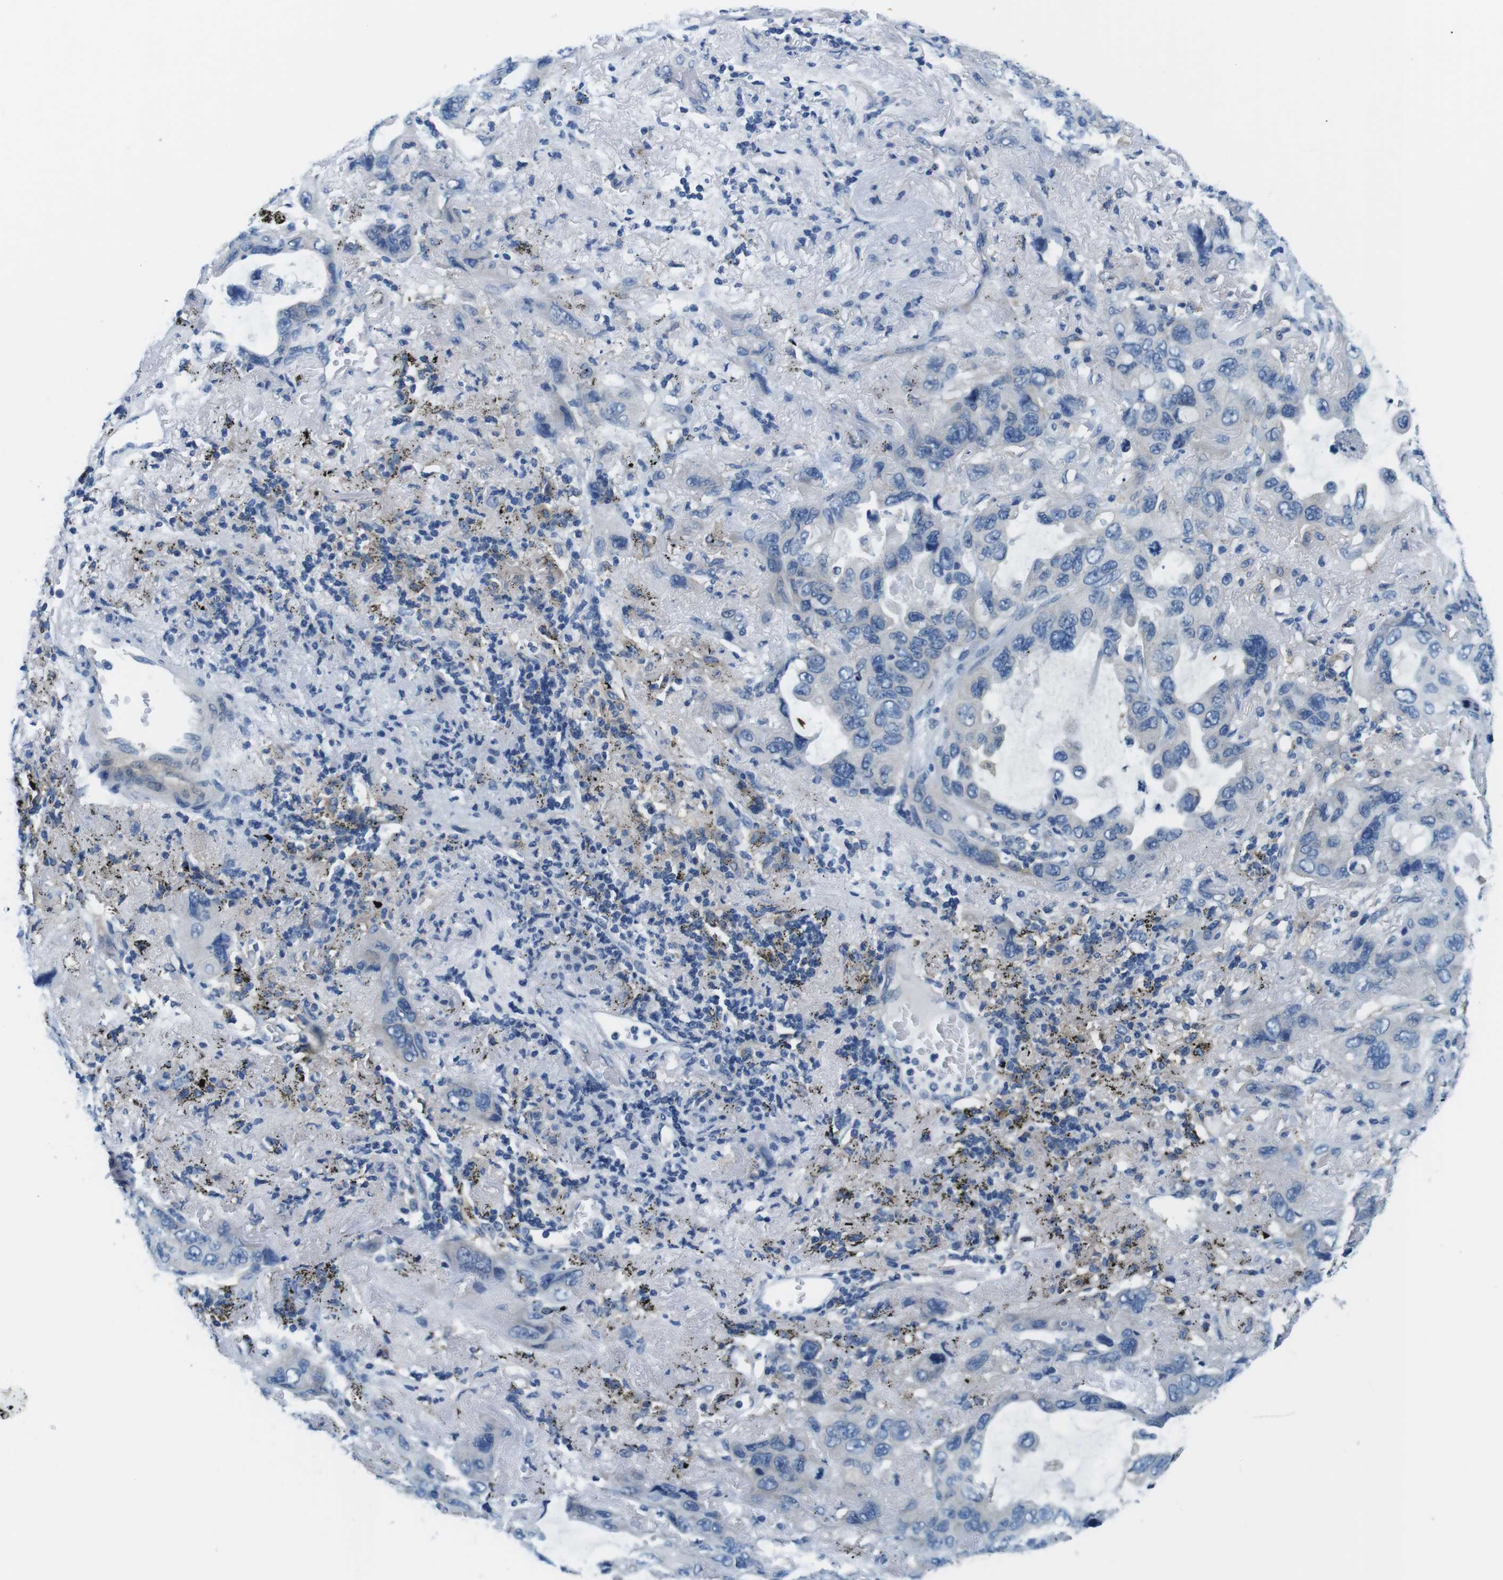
{"staining": {"intensity": "negative", "quantity": "none", "location": "none"}, "tissue": "lung cancer", "cell_type": "Tumor cells", "image_type": "cancer", "snomed": [{"axis": "morphology", "description": "Squamous cell carcinoma, NOS"}, {"axis": "topography", "description": "Lung"}], "caption": "An image of human squamous cell carcinoma (lung) is negative for staining in tumor cells.", "gene": "DENND4C", "patient": {"sex": "female", "age": 73}}